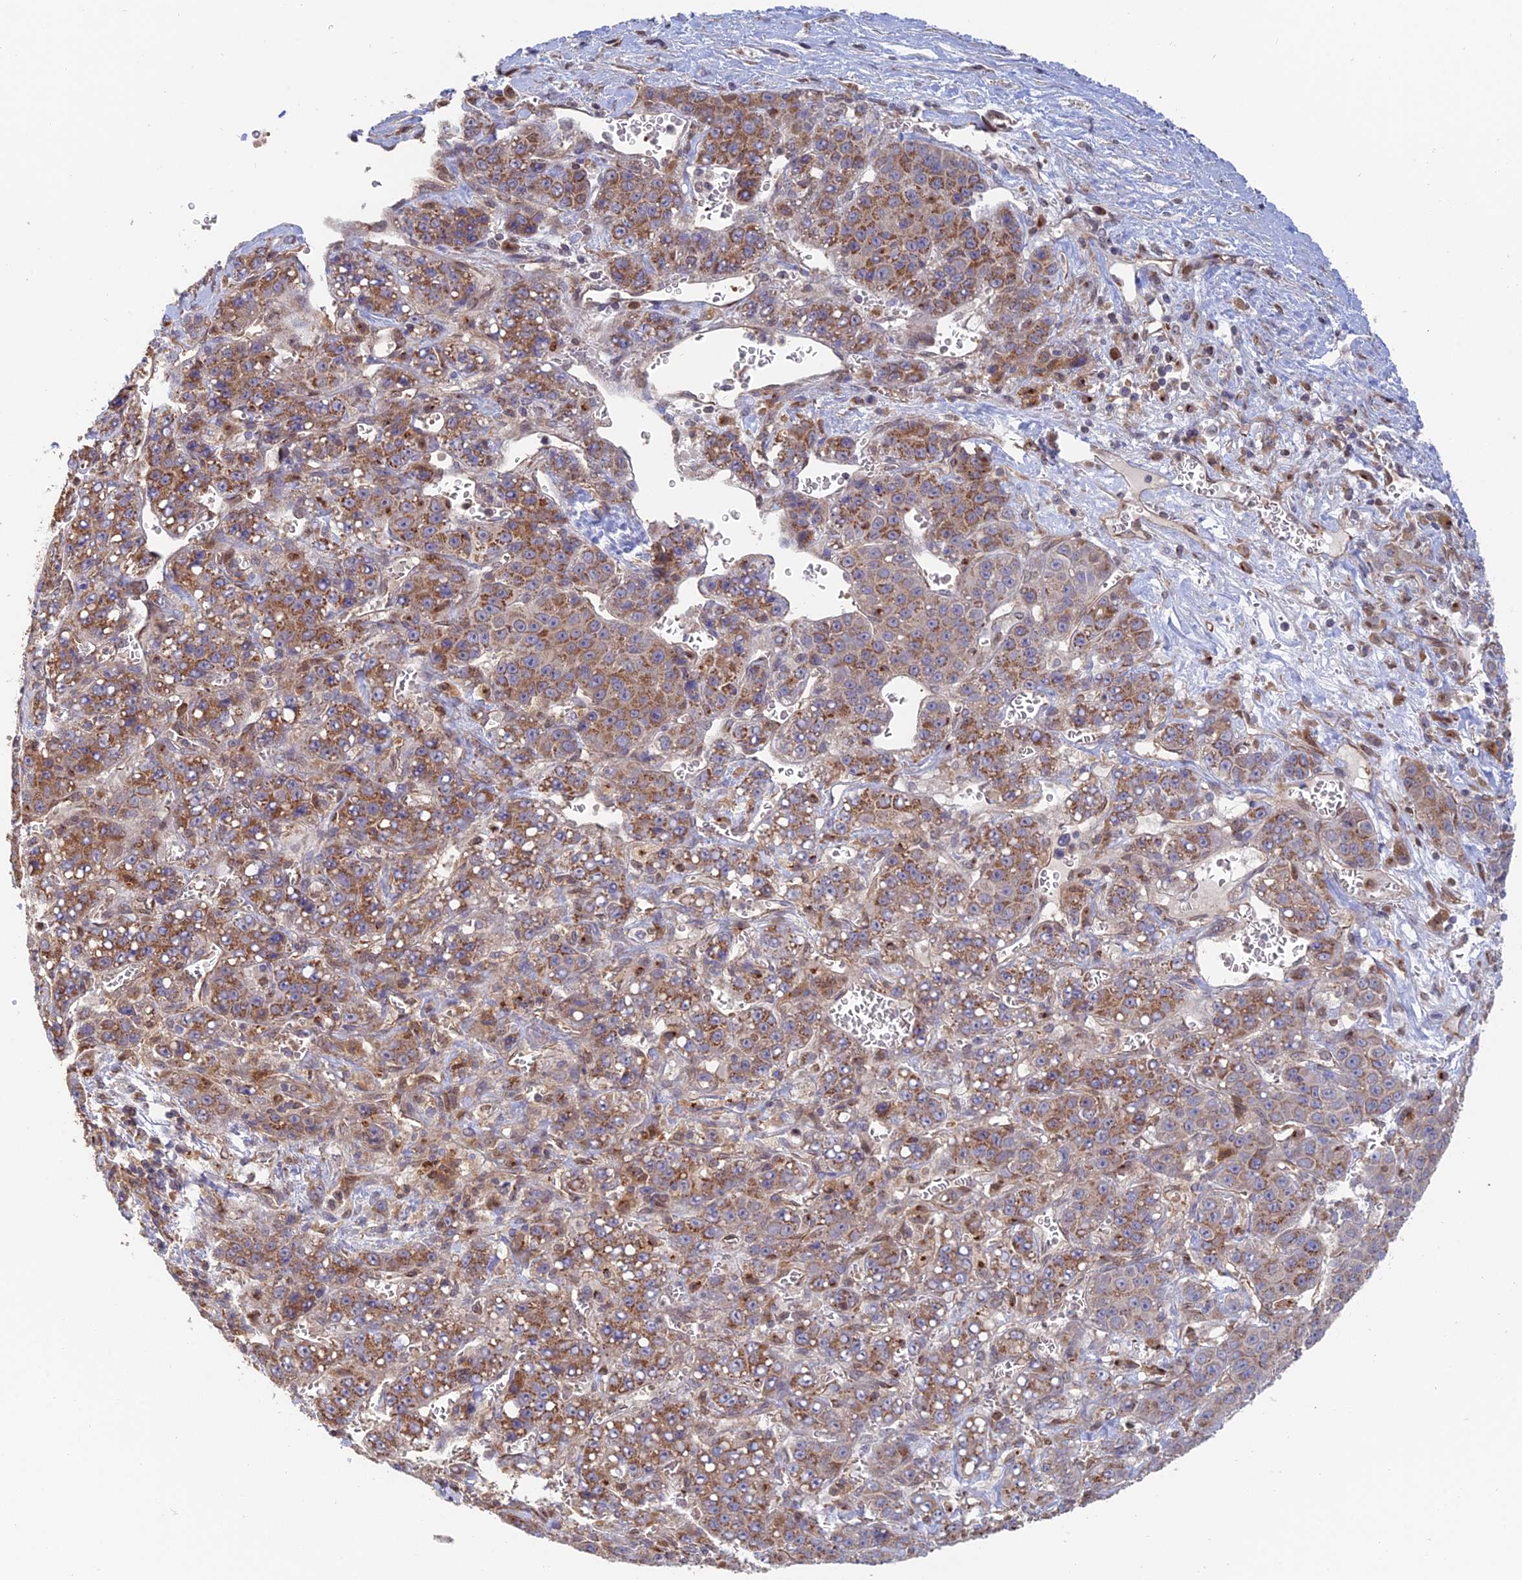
{"staining": {"intensity": "moderate", "quantity": ">75%", "location": "cytoplasmic/membranous"}, "tissue": "liver cancer", "cell_type": "Tumor cells", "image_type": "cancer", "snomed": [{"axis": "morphology", "description": "Carcinoma, Hepatocellular, NOS"}, {"axis": "topography", "description": "Liver"}], "caption": "Protein staining by immunohistochemistry (IHC) shows moderate cytoplasmic/membranous expression in approximately >75% of tumor cells in liver hepatocellular carcinoma.", "gene": "HS2ST1", "patient": {"sex": "female", "age": 53}}